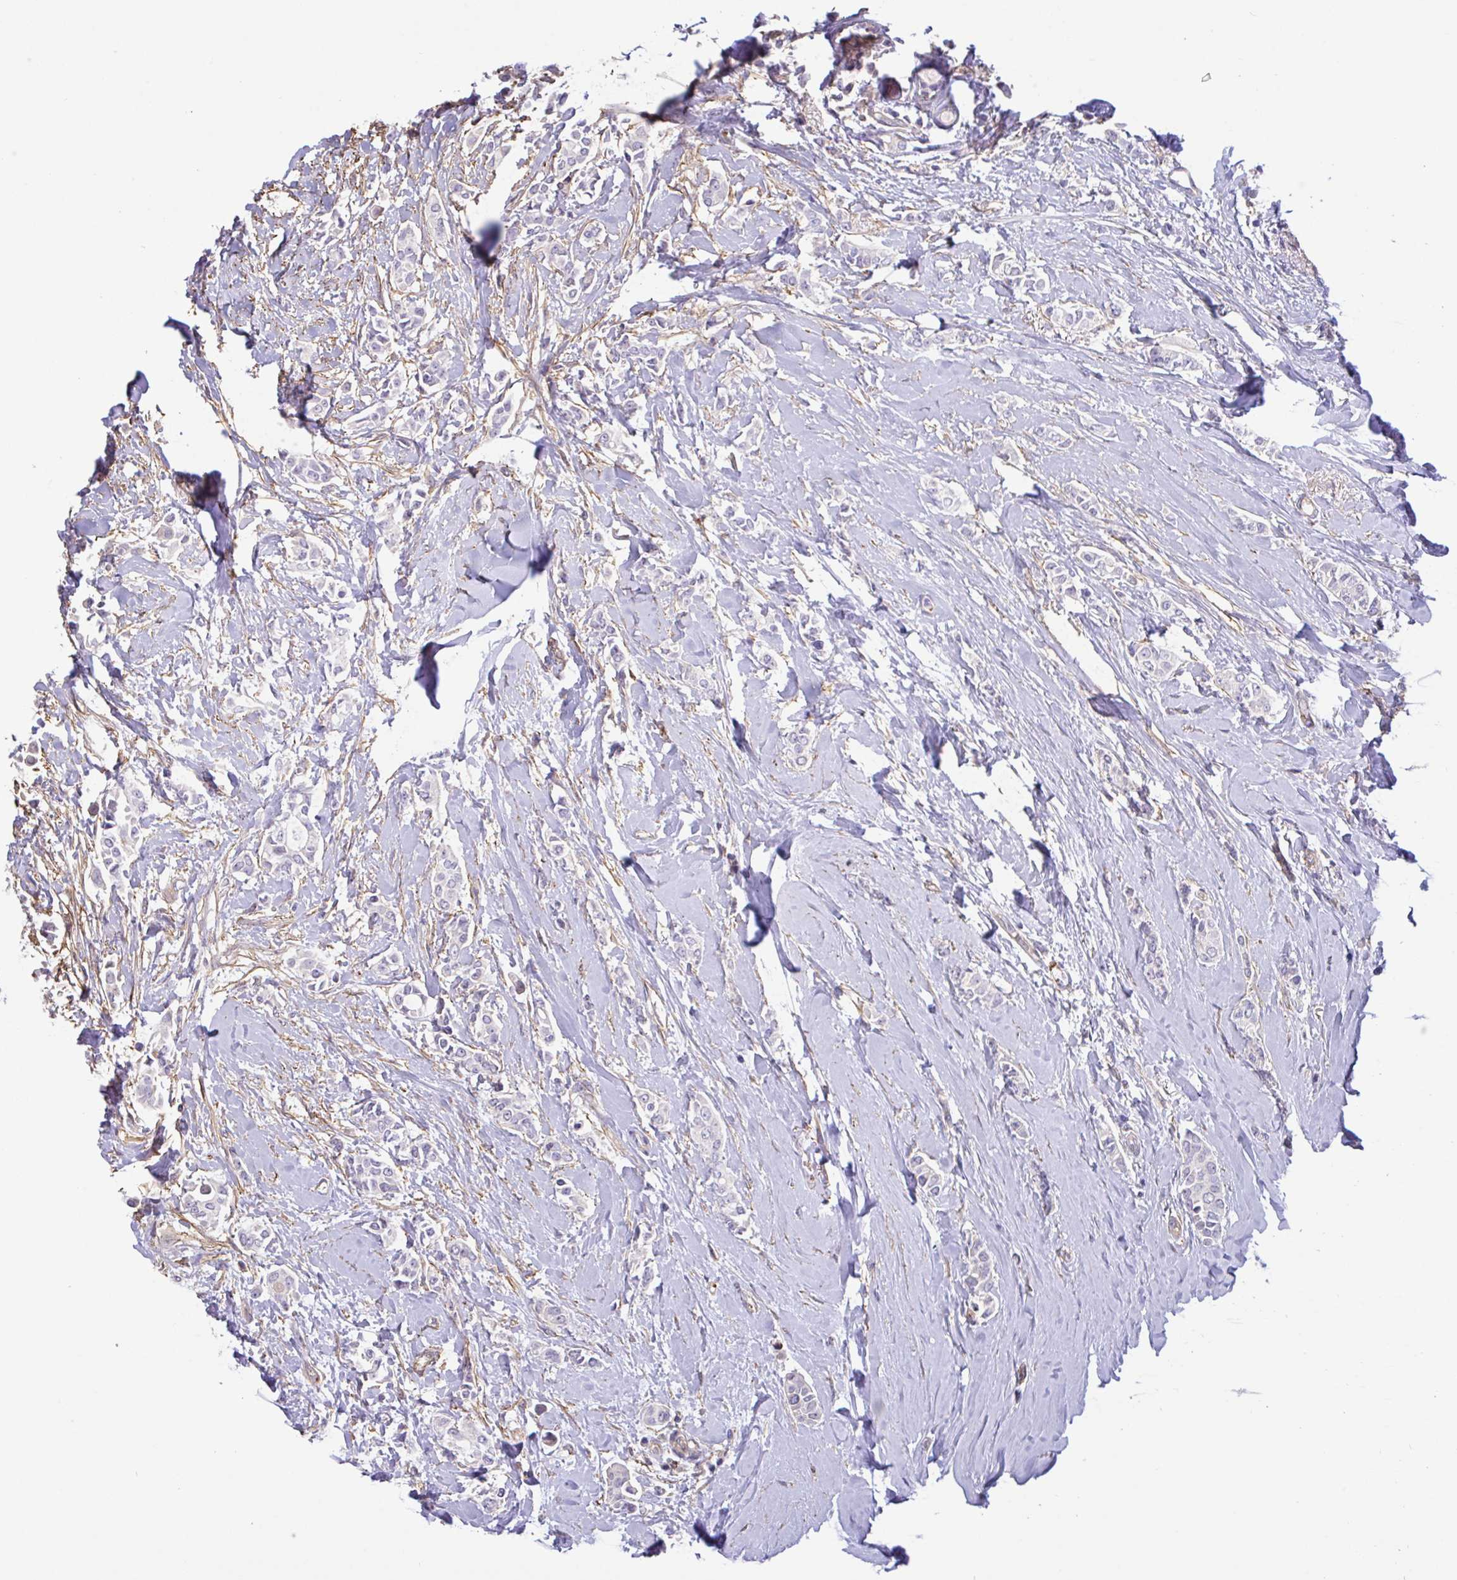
{"staining": {"intensity": "negative", "quantity": "none", "location": "none"}, "tissue": "breast cancer", "cell_type": "Tumor cells", "image_type": "cancer", "snomed": [{"axis": "morphology", "description": "Duct carcinoma"}, {"axis": "topography", "description": "Breast"}], "caption": "DAB immunohistochemical staining of human intraductal carcinoma (breast) exhibits no significant expression in tumor cells. The staining is performed using DAB (3,3'-diaminobenzidine) brown chromogen with nuclei counter-stained in using hematoxylin.", "gene": "PLCD4", "patient": {"sex": "female", "age": 64}}